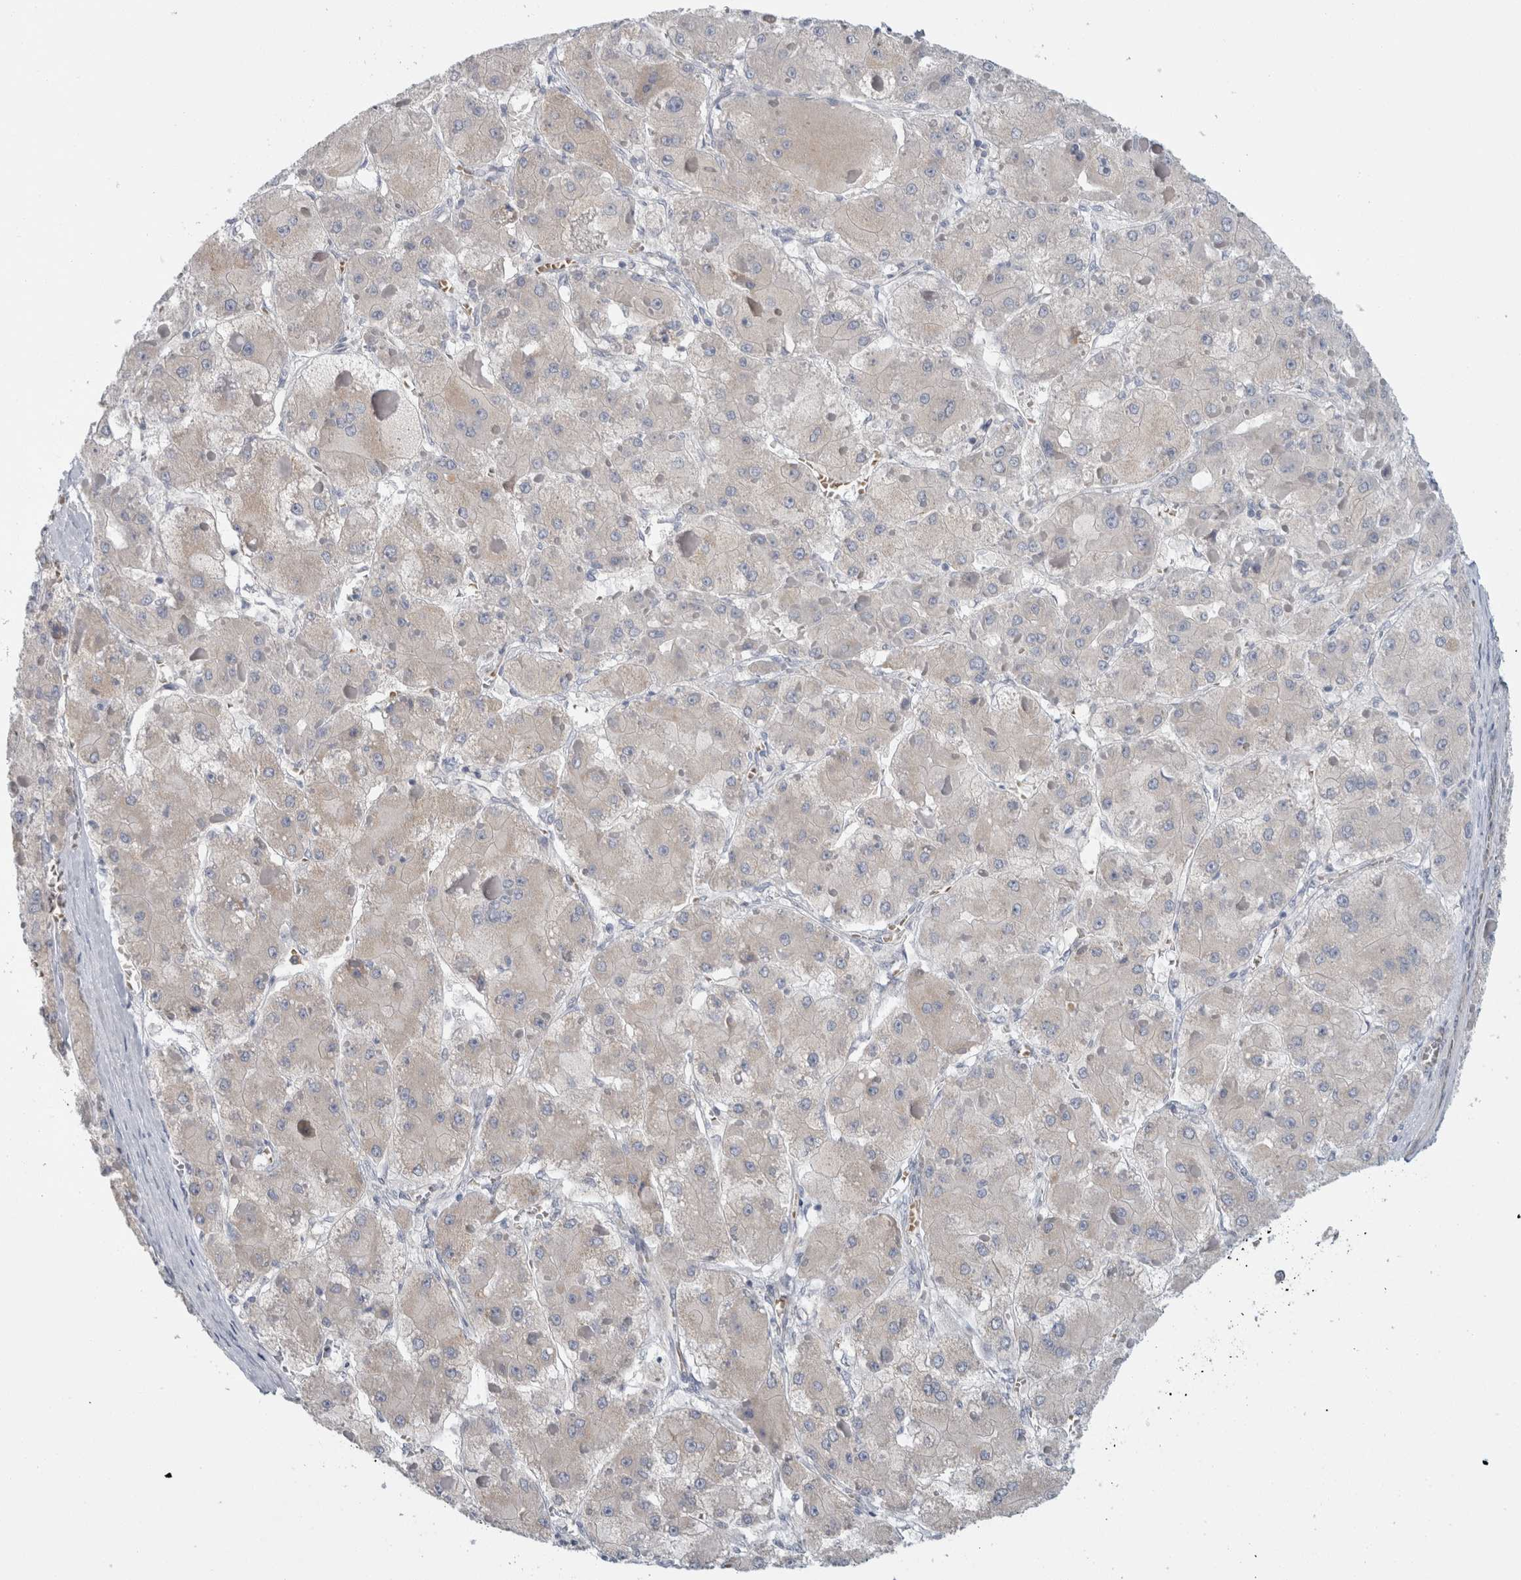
{"staining": {"intensity": "negative", "quantity": "none", "location": "none"}, "tissue": "liver cancer", "cell_type": "Tumor cells", "image_type": "cancer", "snomed": [{"axis": "morphology", "description": "Carcinoma, Hepatocellular, NOS"}, {"axis": "topography", "description": "Liver"}], "caption": "Immunohistochemistry of human liver hepatocellular carcinoma shows no expression in tumor cells.", "gene": "CD55", "patient": {"sex": "female", "age": 73}}